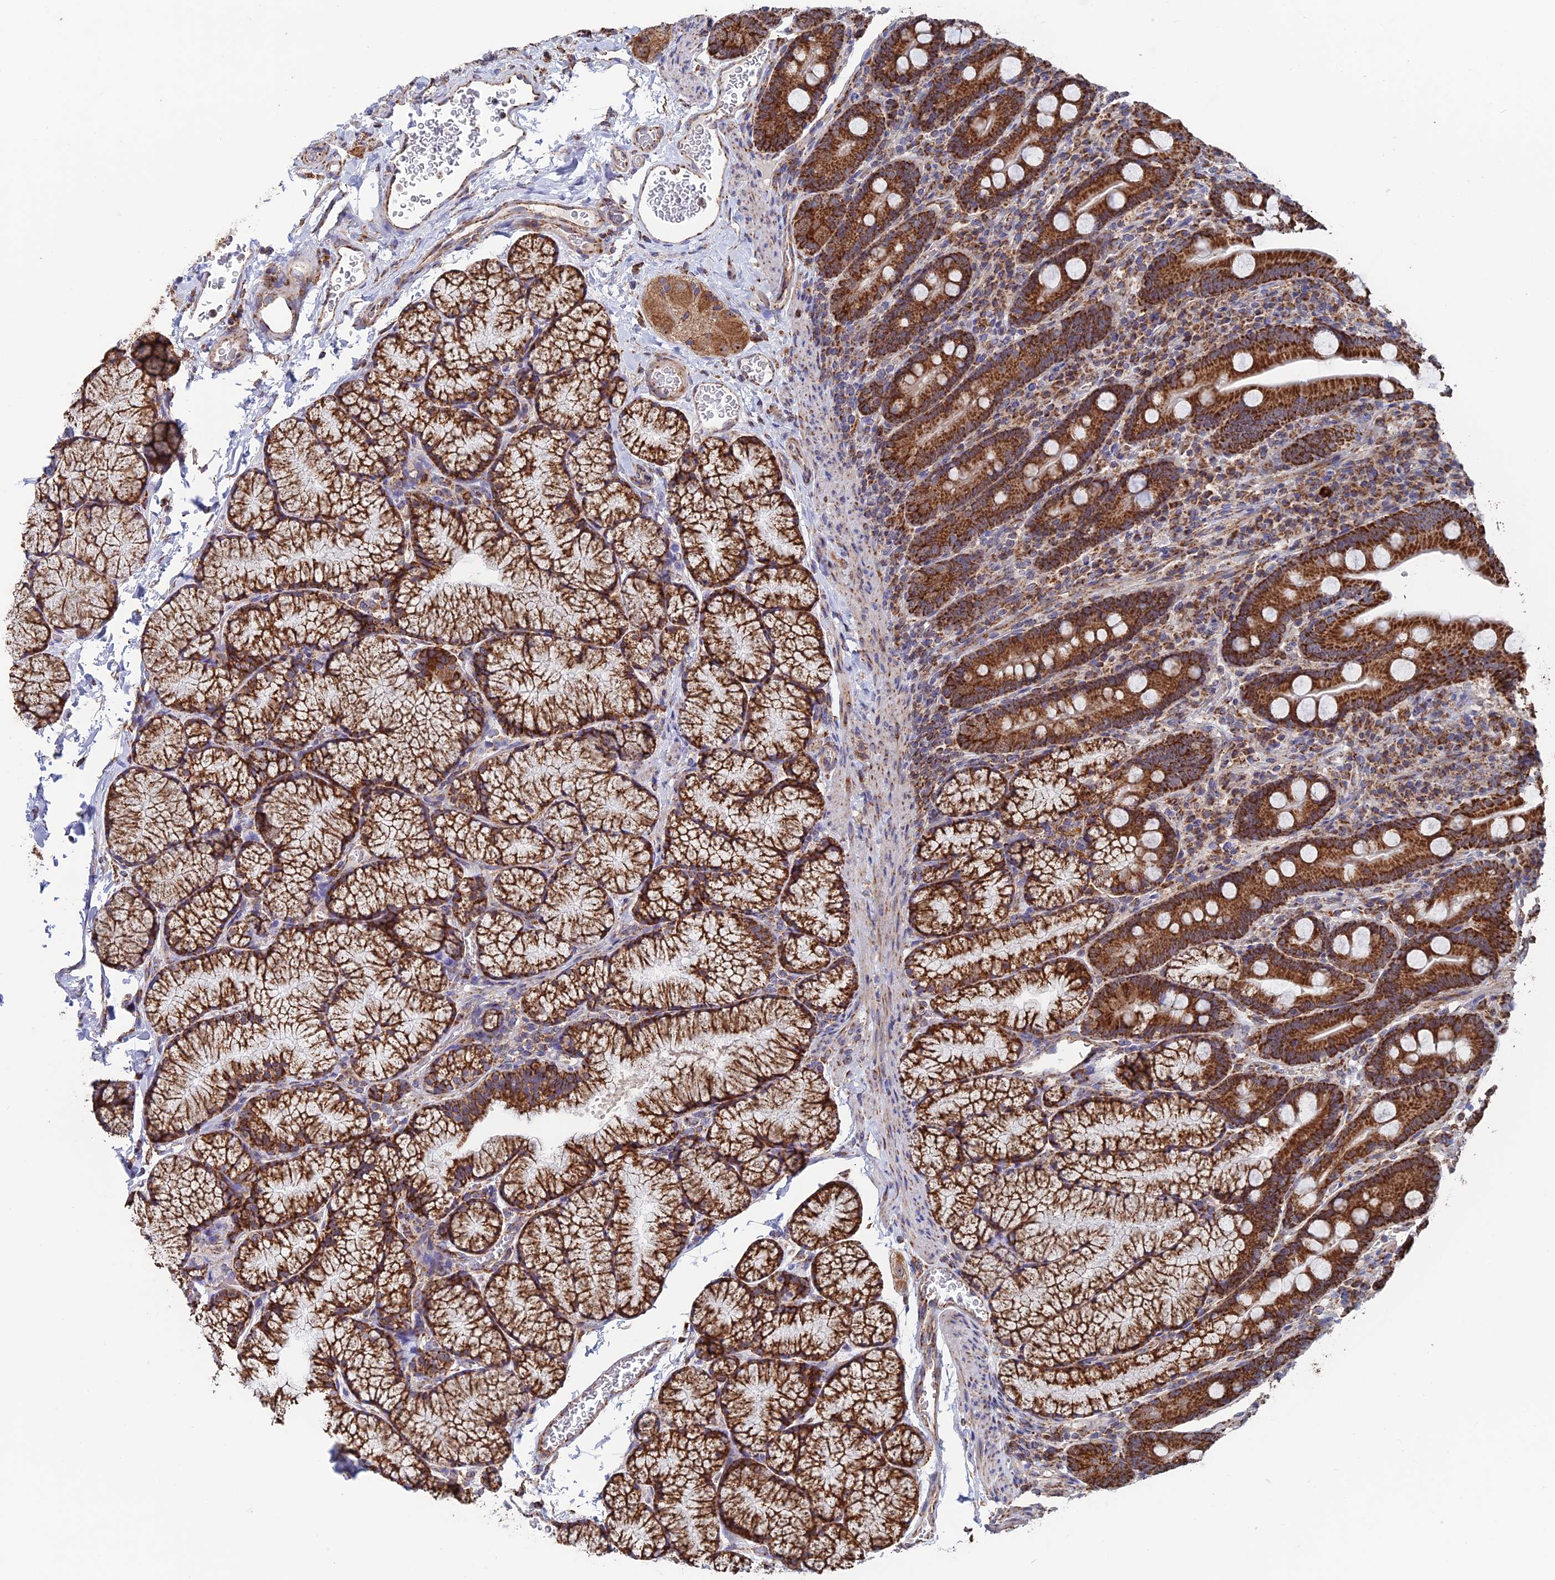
{"staining": {"intensity": "strong", "quantity": ">75%", "location": "cytoplasmic/membranous"}, "tissue": "duodenum", "cell_type": "Glandular cells", "image_type": "normal", "snomed": [{"axis": "morphology", "description": "Normal tissue, NOS"}, {"axis": "topography", "description": "Duodenum"}], "caption": "Strong cytoplasmic/membranous protein positivity is seen in about >75% of glandular cells in duodenum. (Brightfield microscopy of DAB IHC at high magnification).", "gene": "DTYMK", "patient": {"sex": "male", "age": 35}}